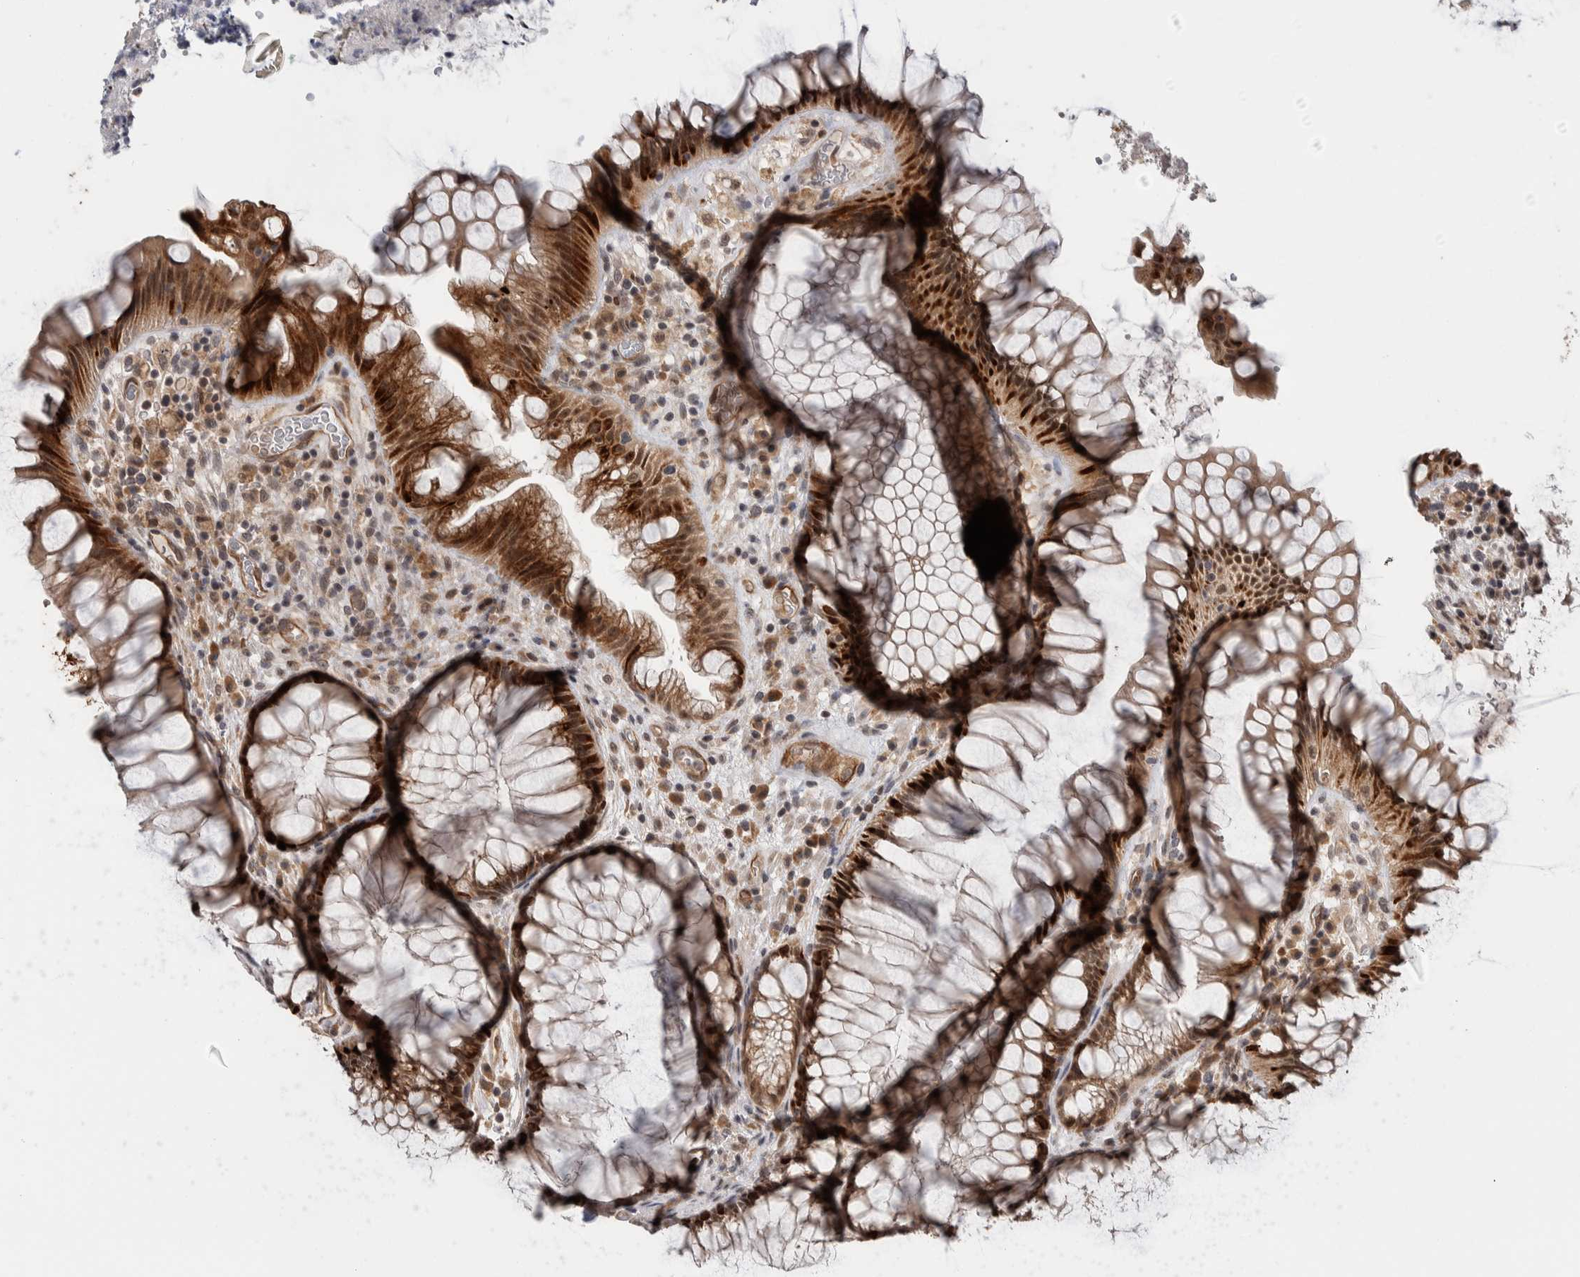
{"staining": {"intensity": "moderate", "quantity": ">75%", "location": "cytoplasmic/membranous,nuclear"}, "tissue": "rectum", "cell_type": "Glandular cells", "image_type": "normal", "snomed": [{"axis": "morphology", "description": "Normal tissue, NOS"}, {"axis": "topography", "description": "Rectum"}], "caption": "Immunohistochemical staining of normal human rectum exhibits >75% levels of moderate cytoplasmic/membranous,nuclear protein staining in approximately >75% of glandular cells. Using DAB (brown) and hematoxylin (blue) stains, captured at high magnification using brightfield microscopy.", "gene": "PRDM4", "patient": {"sex": "male", "age": 51}}